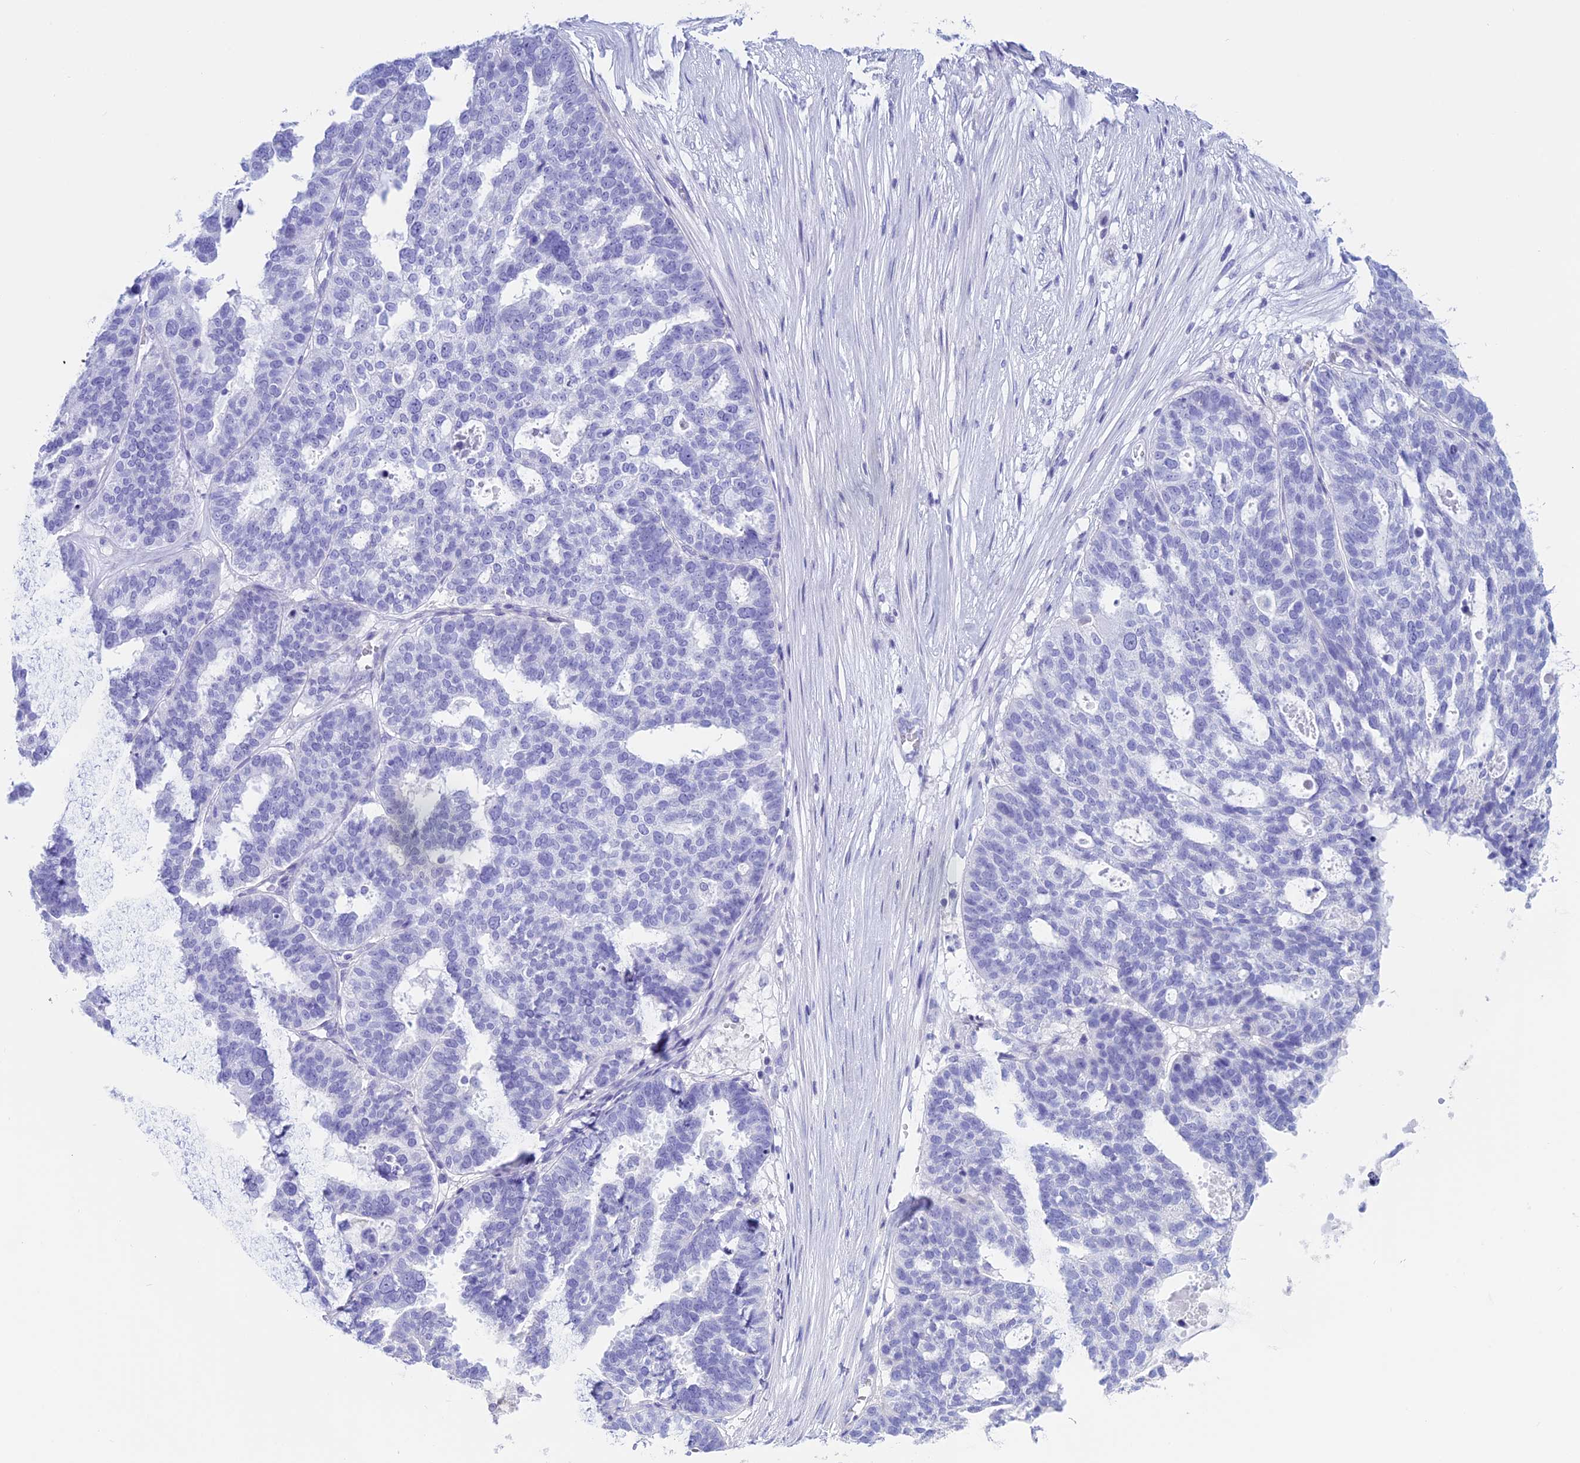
{"staining": {"intensity": "negative", "quantity": "none", "location": "none"}, "tissue": "ovarian cancer", "cell_type": "Tumor cells", "image_type": "cancer", "snomed": [{"axis": "morphology", "description": "Cystadenocarcinoma, serous, NOS"}, {"axis": "topography", "description": "Ovary"}], "caption": "Immunohistochemistry histopathology image of neoplastic tissue: ovarian cancer stained with DAB reveals no significant protein expression in tumor cells.", "gene": "RP1", "patient": {"sex": "female", "age": 59}}